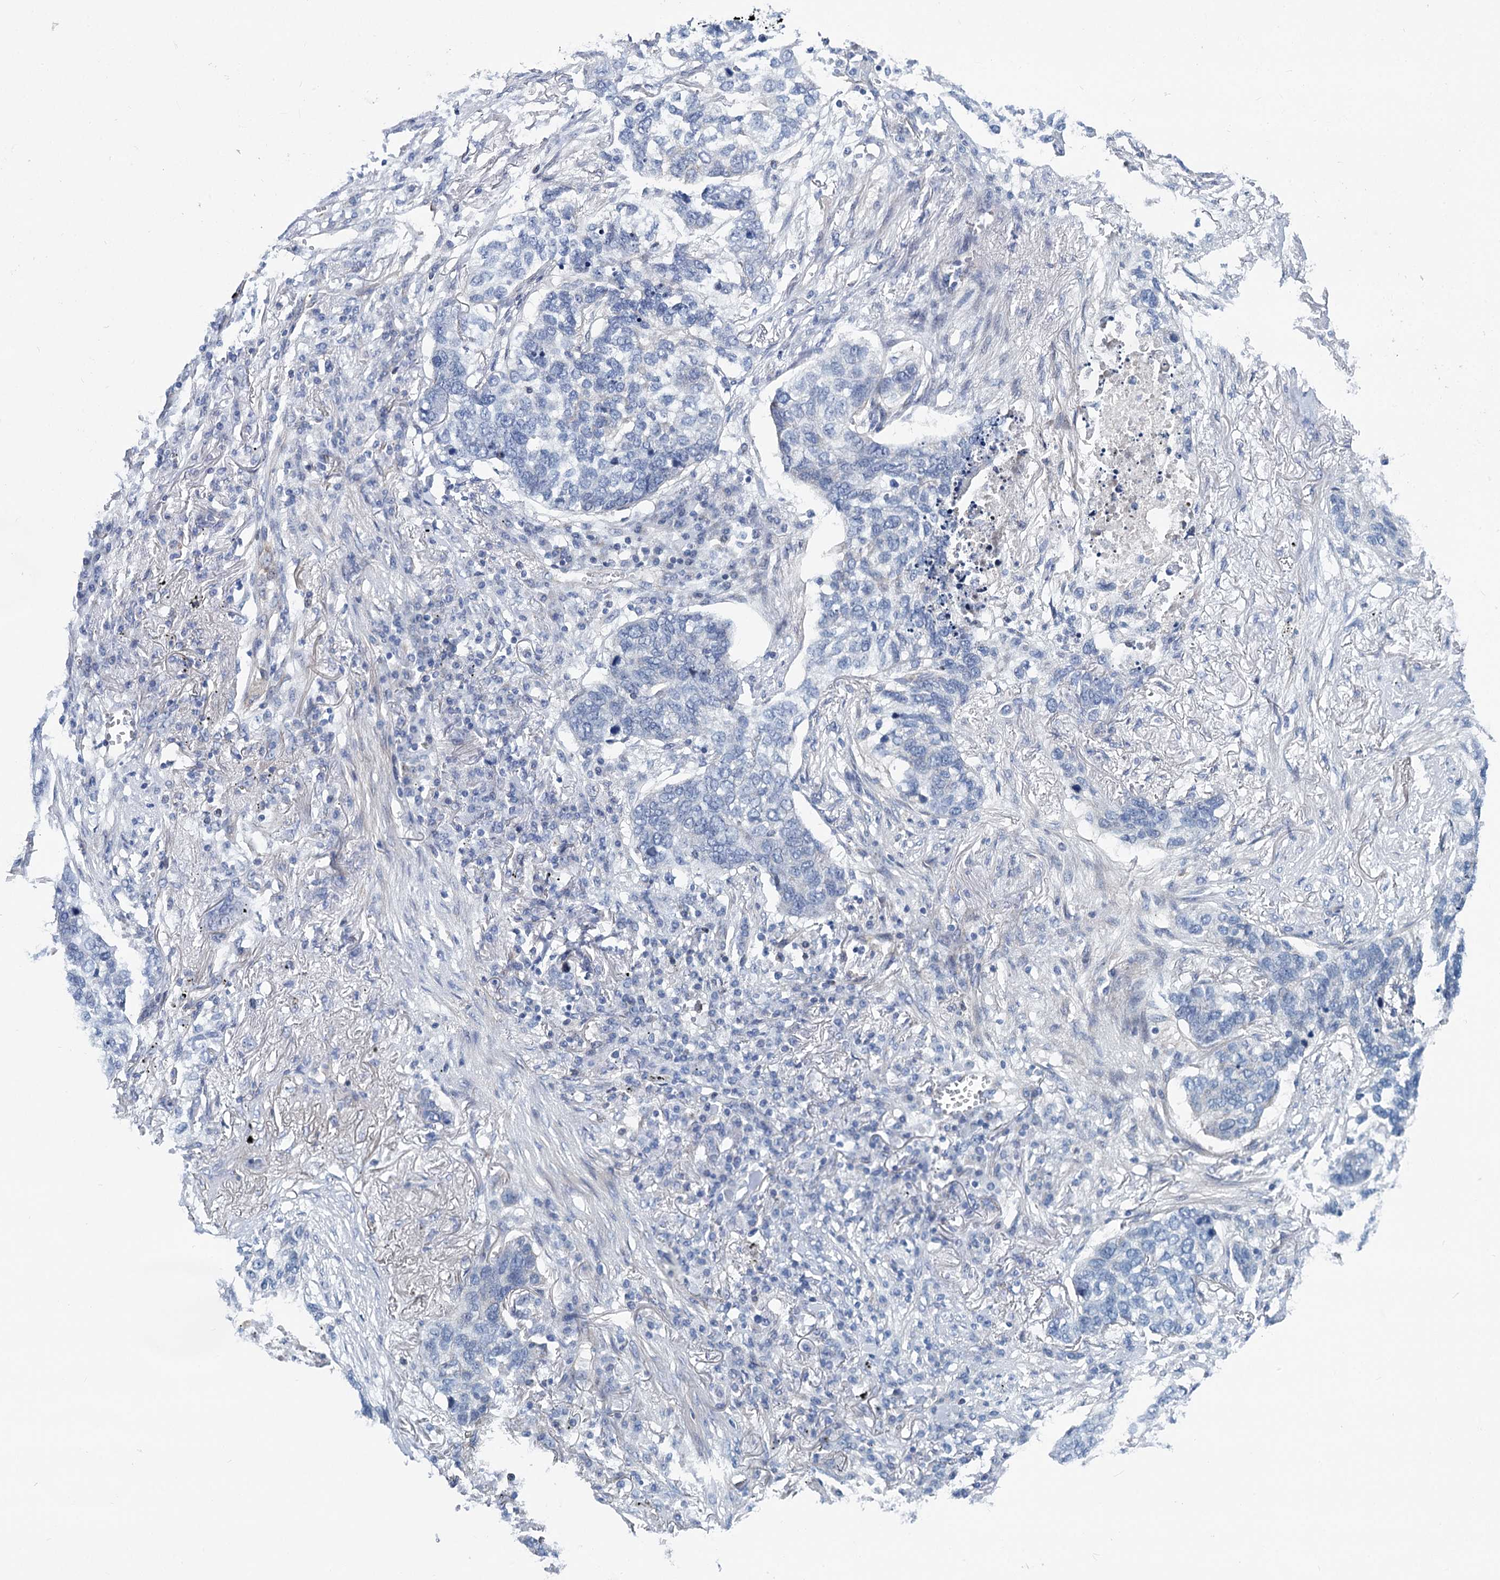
{"staining": {"intensity": "negative", "quantity": "none", "location": "none"}, "tissue": "lung cancer", "cell_type": "Tumor cells", "image_type": "cancer", "snomed": [{"axis": "morphology", "description": "Squamous cell carcinoma, NOS"}, {"axis": "topography", "description": "Lung"}], "caption": "A histopathology image of human lung cancer is negative for staining in tumor cells.", "gene": "CHDH", "patient": {"sex": "female", "age": 63}}